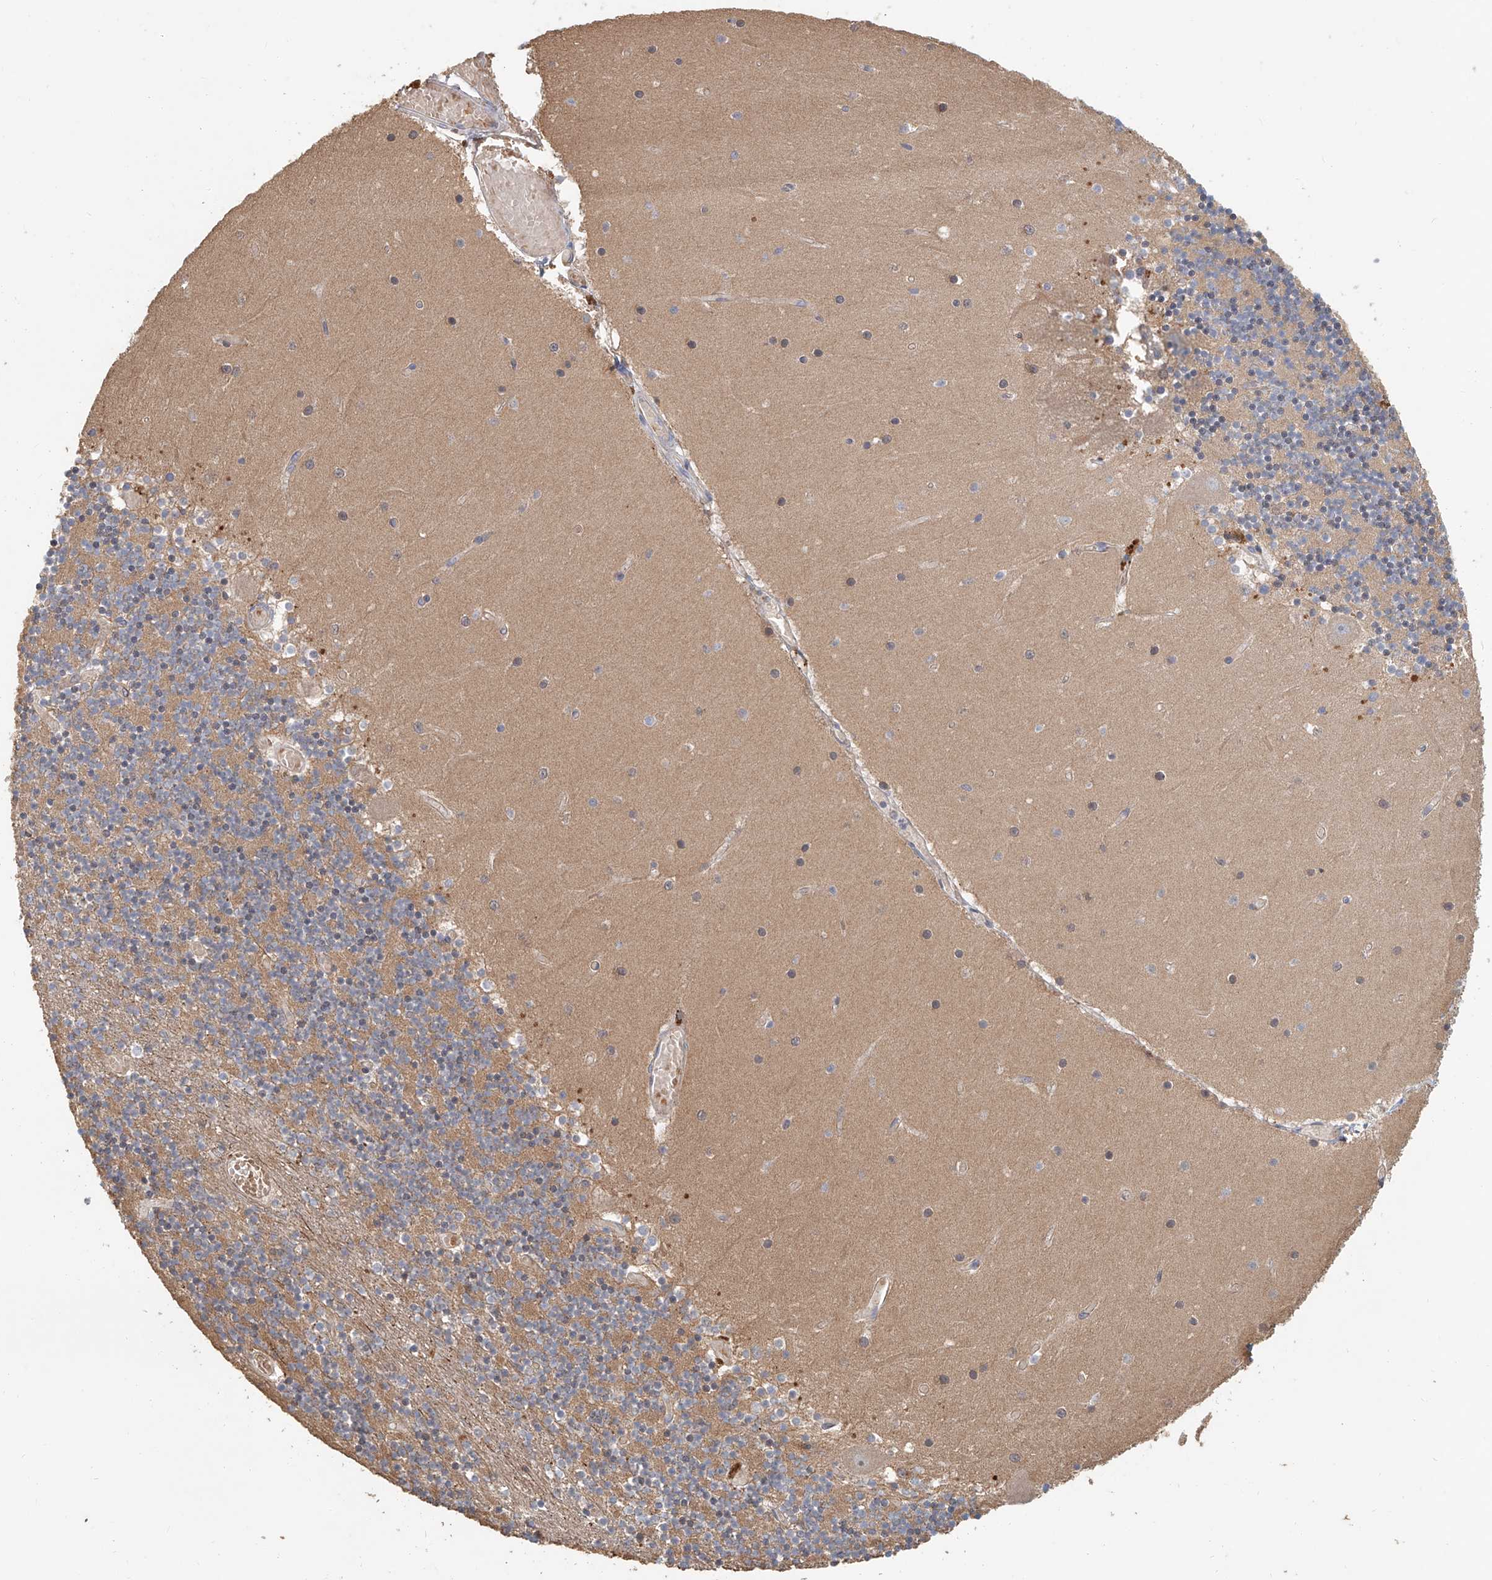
{"staining": {"intensity": "moderate", "quantity": "25%-75%", "location": "cytoplasmic/membranous"}, "tissue": "cerebellum", "cell_type": "Cells in granular layer", "image_type": "normal", "snomed": [{"axis": "morphology", "description": "Normal tissue, NOS"}, {"axis": "topography", "description": "Cerebellum"}], "caption": "This image exhibits benign cerebellum stained with immunohistochemistry to label a protein in brown. The cytoplasmic/membranous of cells in granular layer show moderate positivity for the protein. Nuclei are counter-stained blue.", "gene": "HGSNAT", "patient": {"sex": "female", "age": 28}}